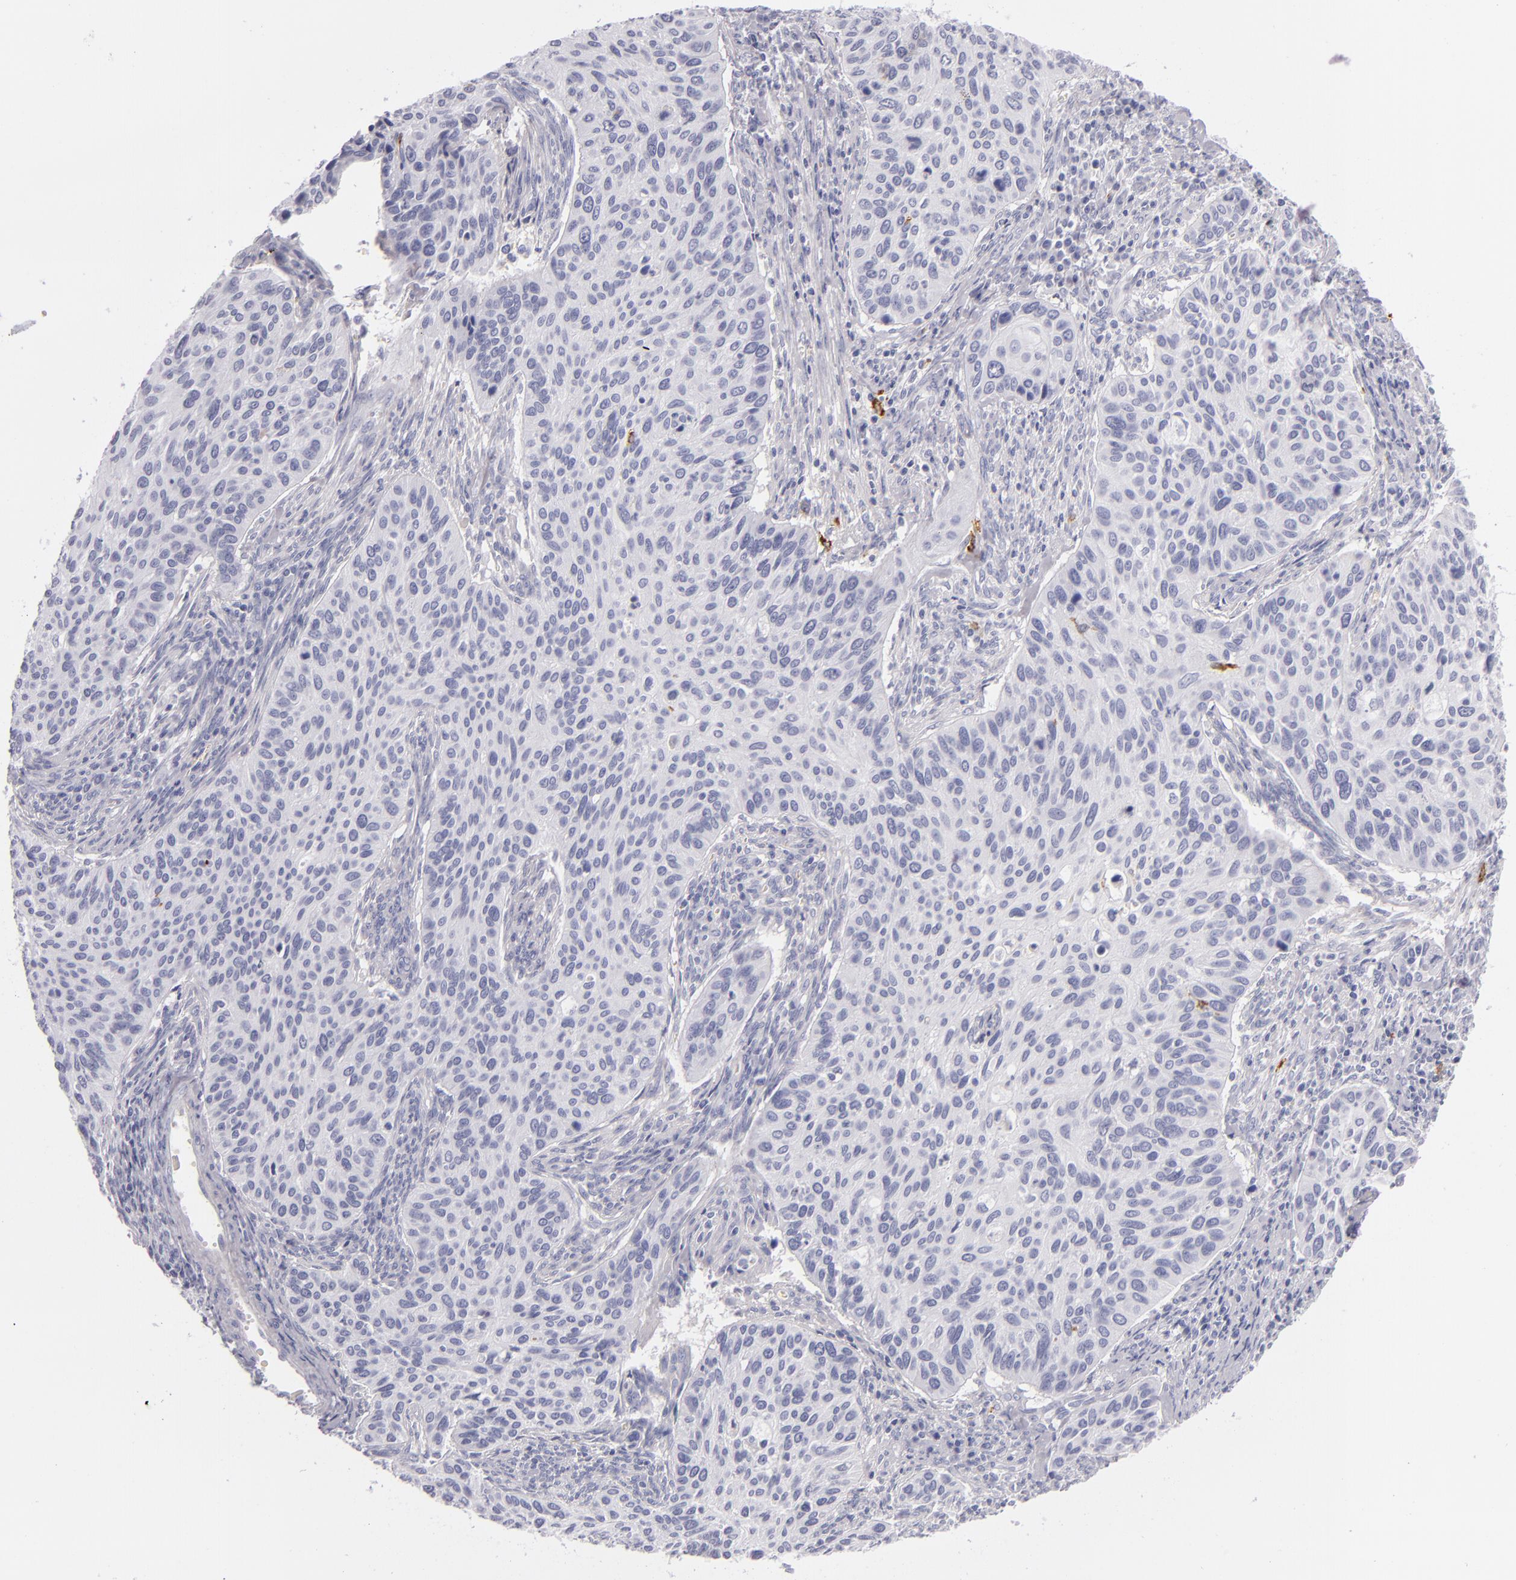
{"staining": {"intensity": "negative", "quantity": "none", "location": "none"}, "tissue": "cervical cancer", "cell_type": "Tumor cells", "image_type": "cancer", "snomed": [{"axis": "morphology", "description": "Adenocarcinoma, NOS"}, {"axis": "topography", "description": "Cervix"}], "caption": "DAB (3,3'-diaminobenzidine) immunohistochemical staining of adenocarcinoma (cervical) displays no significant positivity in tumor cells.", "gene": "CD207", "patient": {"sex": "female", "age": 29}}